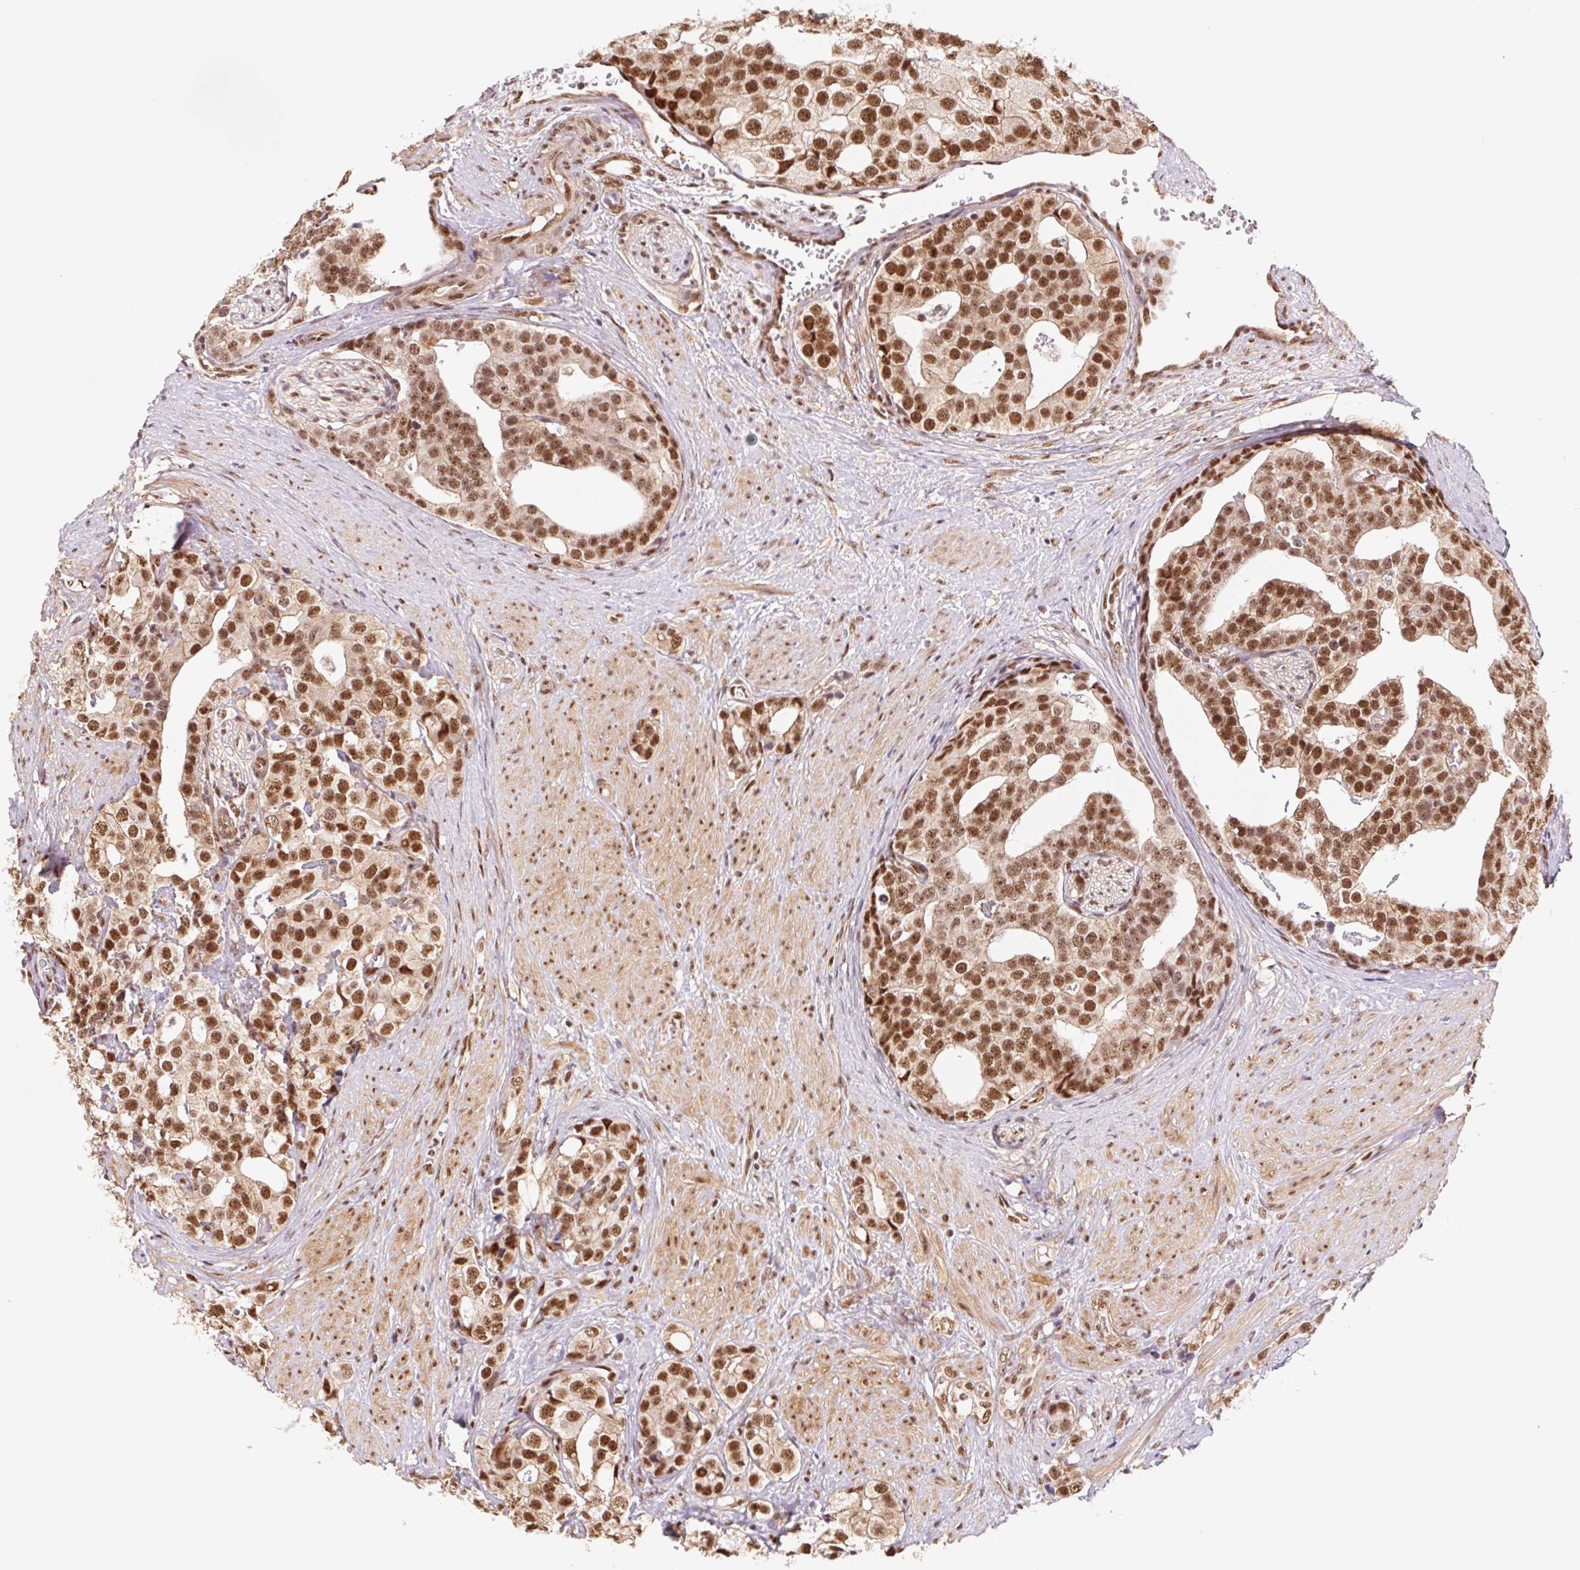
{"staining": {"intensity": "strong", "quantity": ">75%", "location": "cytoplasmic/membranous,nuclear"}, "tissue": "prostate cancer", "cell_type": "Tumor cells", "image_type": "cancer", "snomed": [{"axis": "morphology", "description": "Adenocarcinoma, High grade"}, {"axis": "topography", "description": "Prostate"}], "caption": "About >75% of tumor cells in prostate high-grade adenocarcinoma exhibit strong cytoplasmic/membranous and nuclear protein expression as visualized by brown immunohistochemical staining.", "gene": "CWC25", "patient": {"sex": "male", "age": 71}}